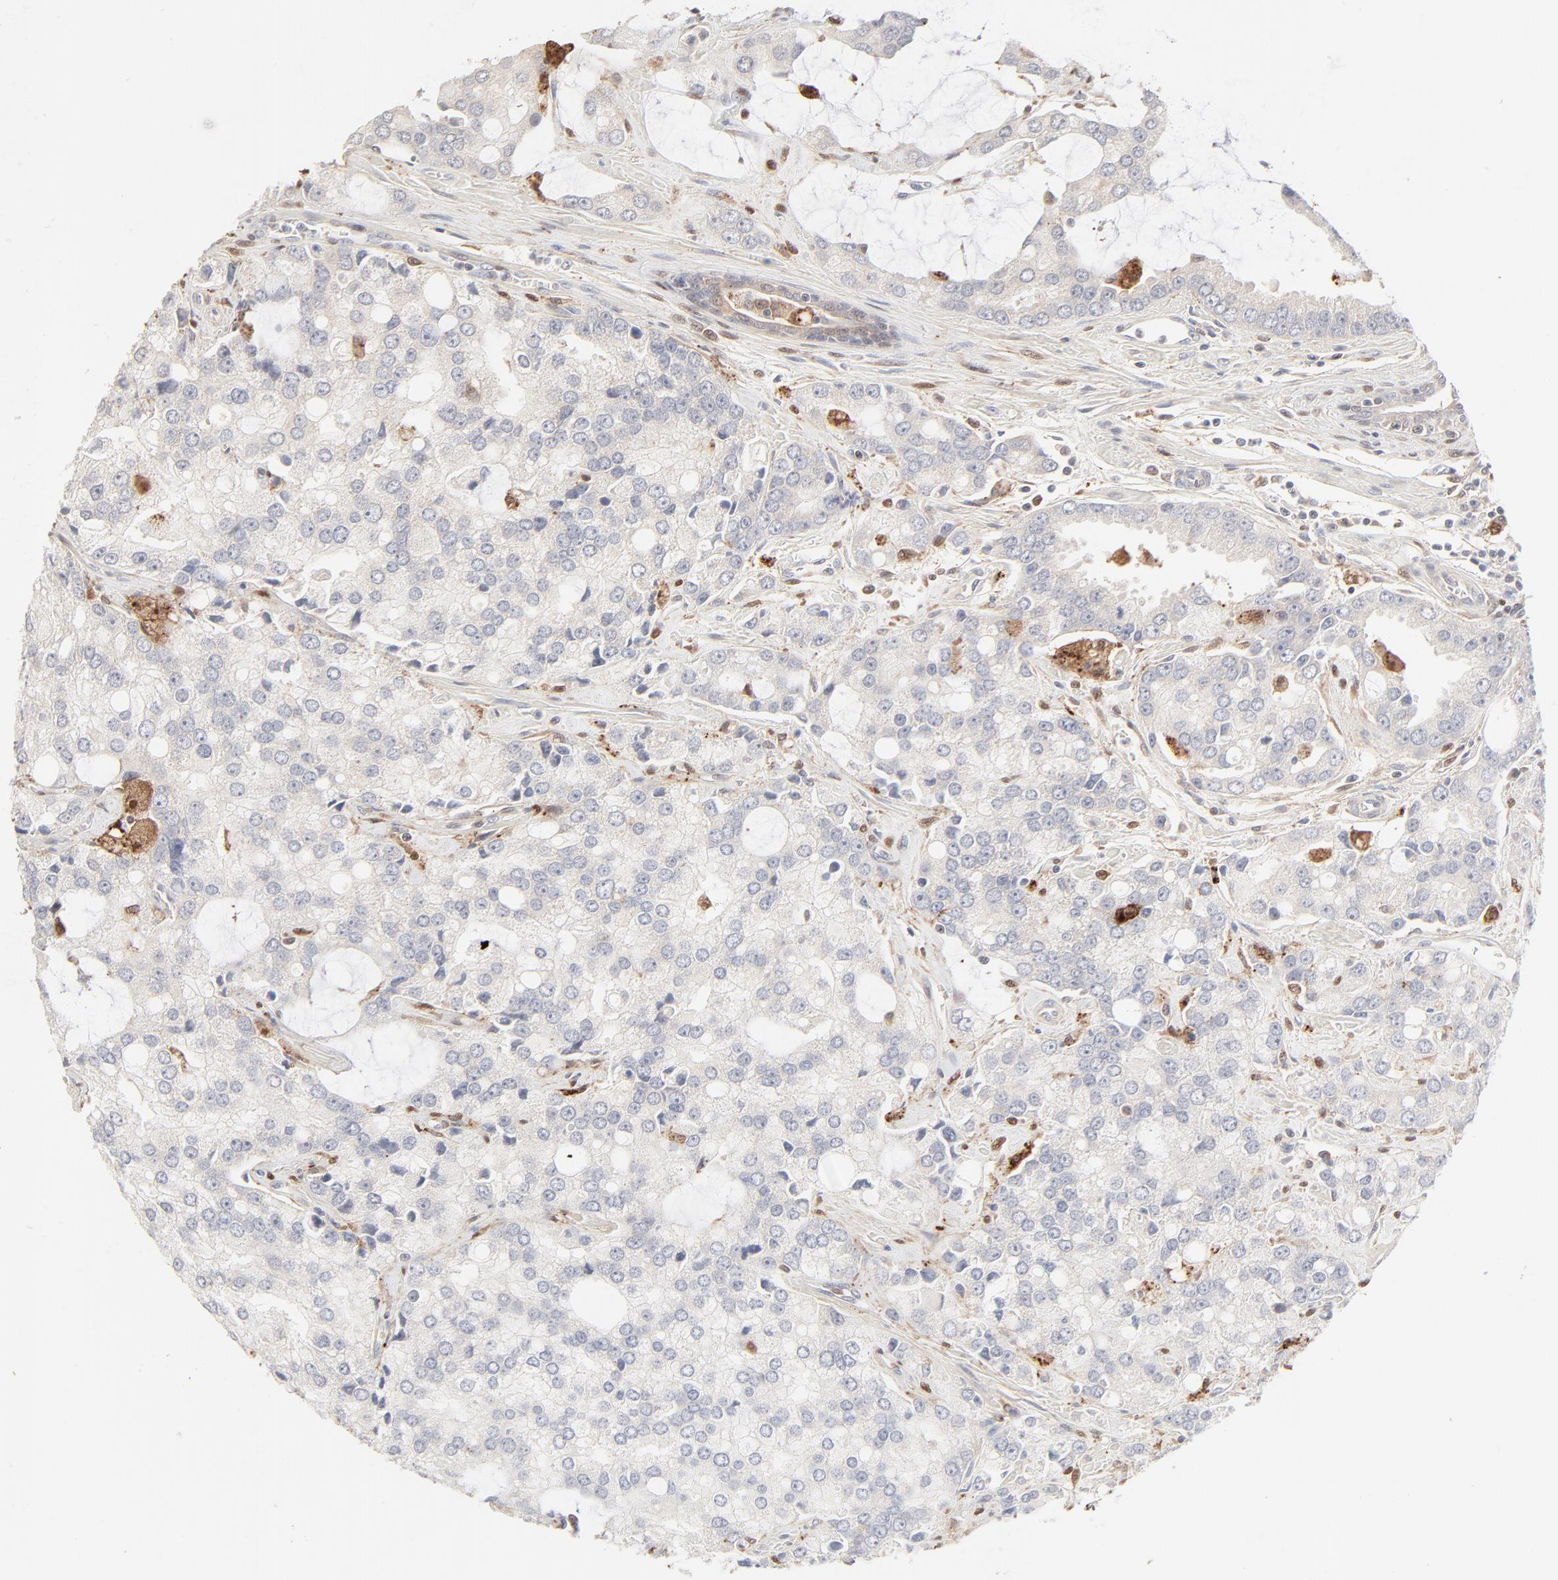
{"staining": {"intensity": "negative", "quantity": "none", "location": "none"}, "tissue": "prostate cancer", "cell_type": "Tumor cells", "image_type": "cancer", "snomed": [{"axis": "morphology", "description": "Adenocarcinoma, High grade"}, {"axis": "topography", "description": "Prostate"}], "caption": "This is an immunohistochemistry image of high-grade adenocarcinoma (prostate). There is no positivity in tumor cells.", "gene": "LGALS2", "patient": {"sex": "male", "age": 67}}